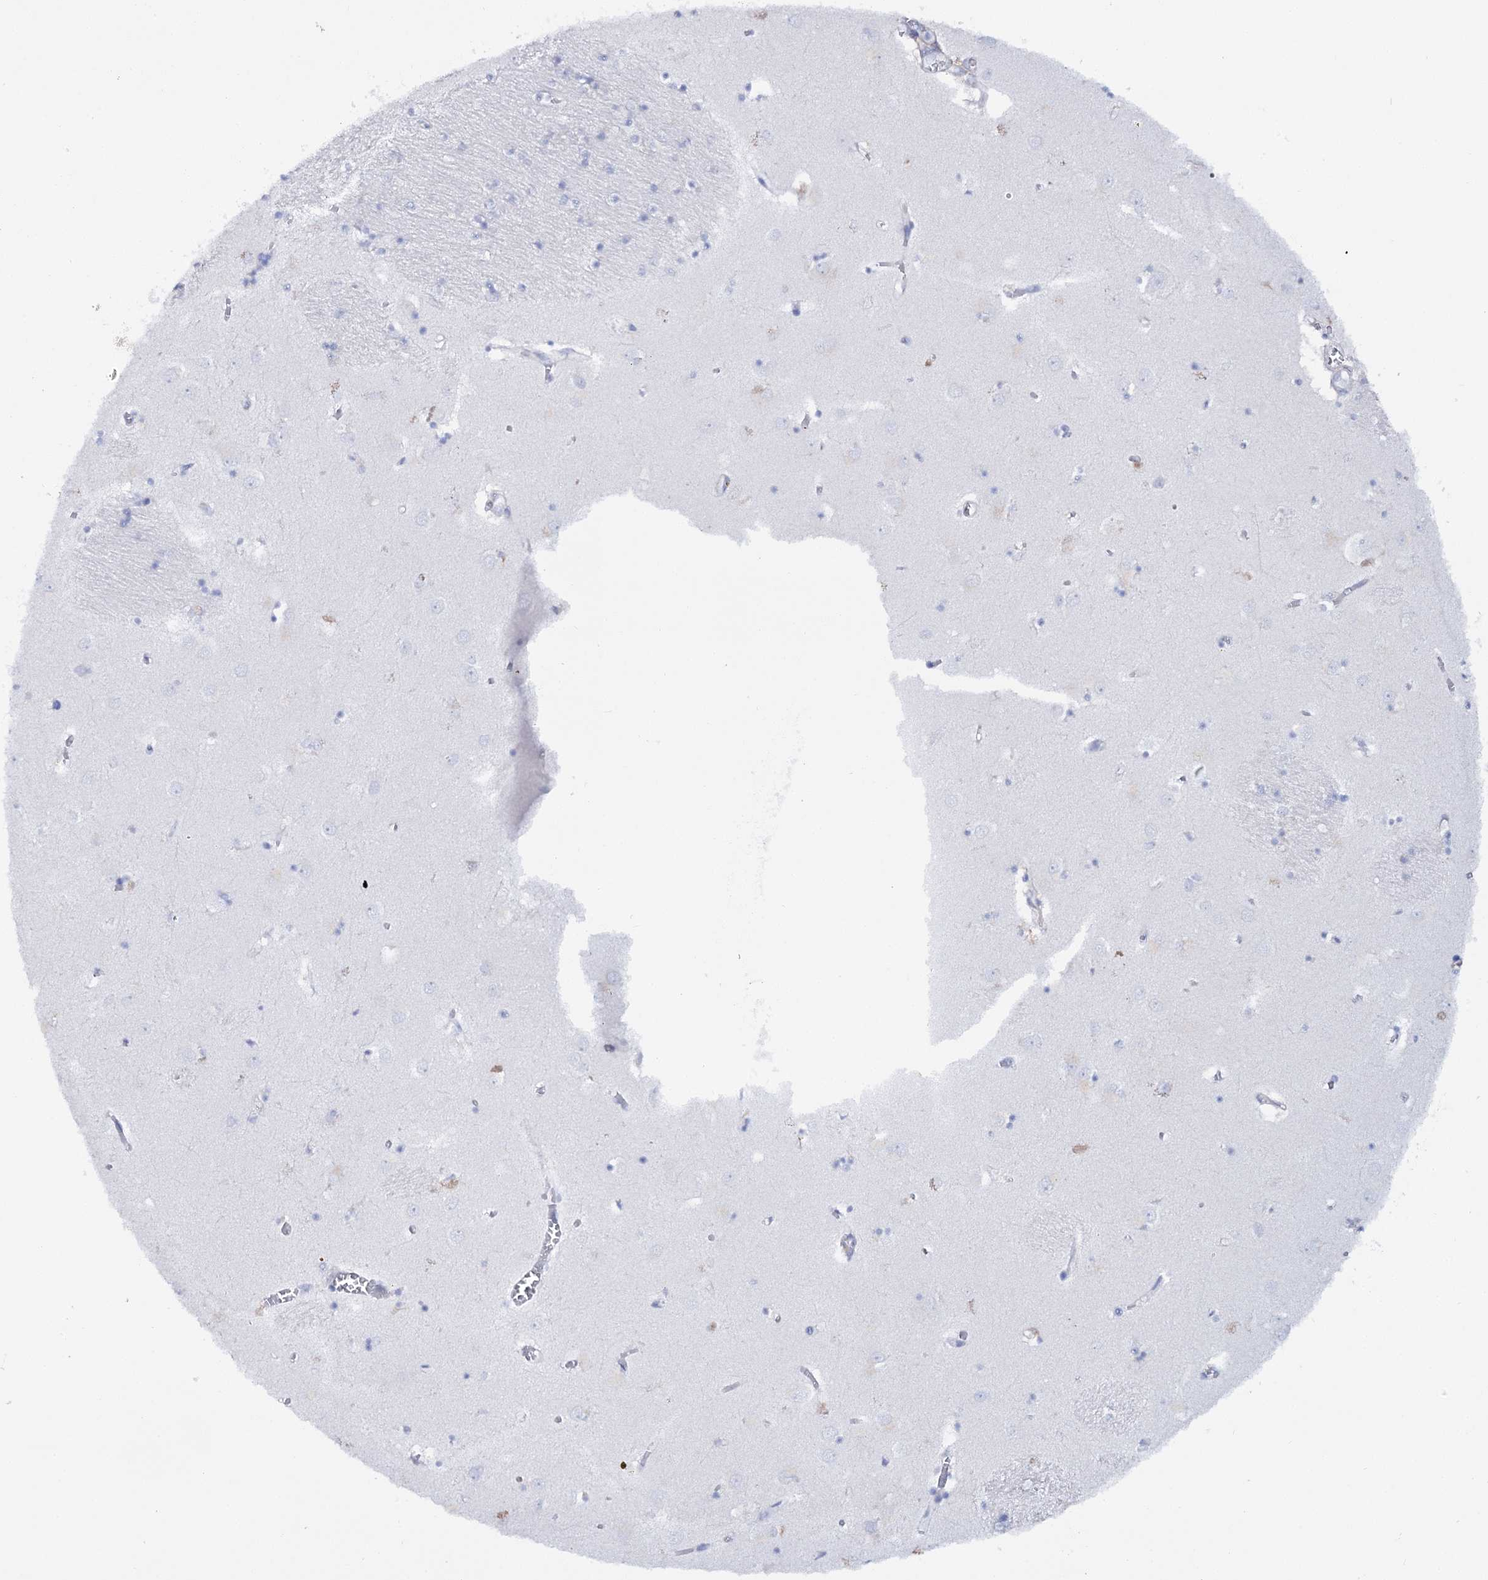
{"staining": {"intensity": "negative", "quantity": "none", "location": "none"}, "tissue": "caudate", "cell_type": "Glial cells", "image_type": "normal", "snomed": [{"axis": "morphology", "description": "Normal tissue, NOS"}, {"axis": "topography", "description": "Lateral ventricle wall"}], "caption": "This image is of benign caudate stained with immunohistochemistry (IHC) to label a protein in brown with the nuclei are counter-stained blue. There is no expression in glial cells.", "gene": "UGDH", "patient": {"sex": "male", "age": 70}}